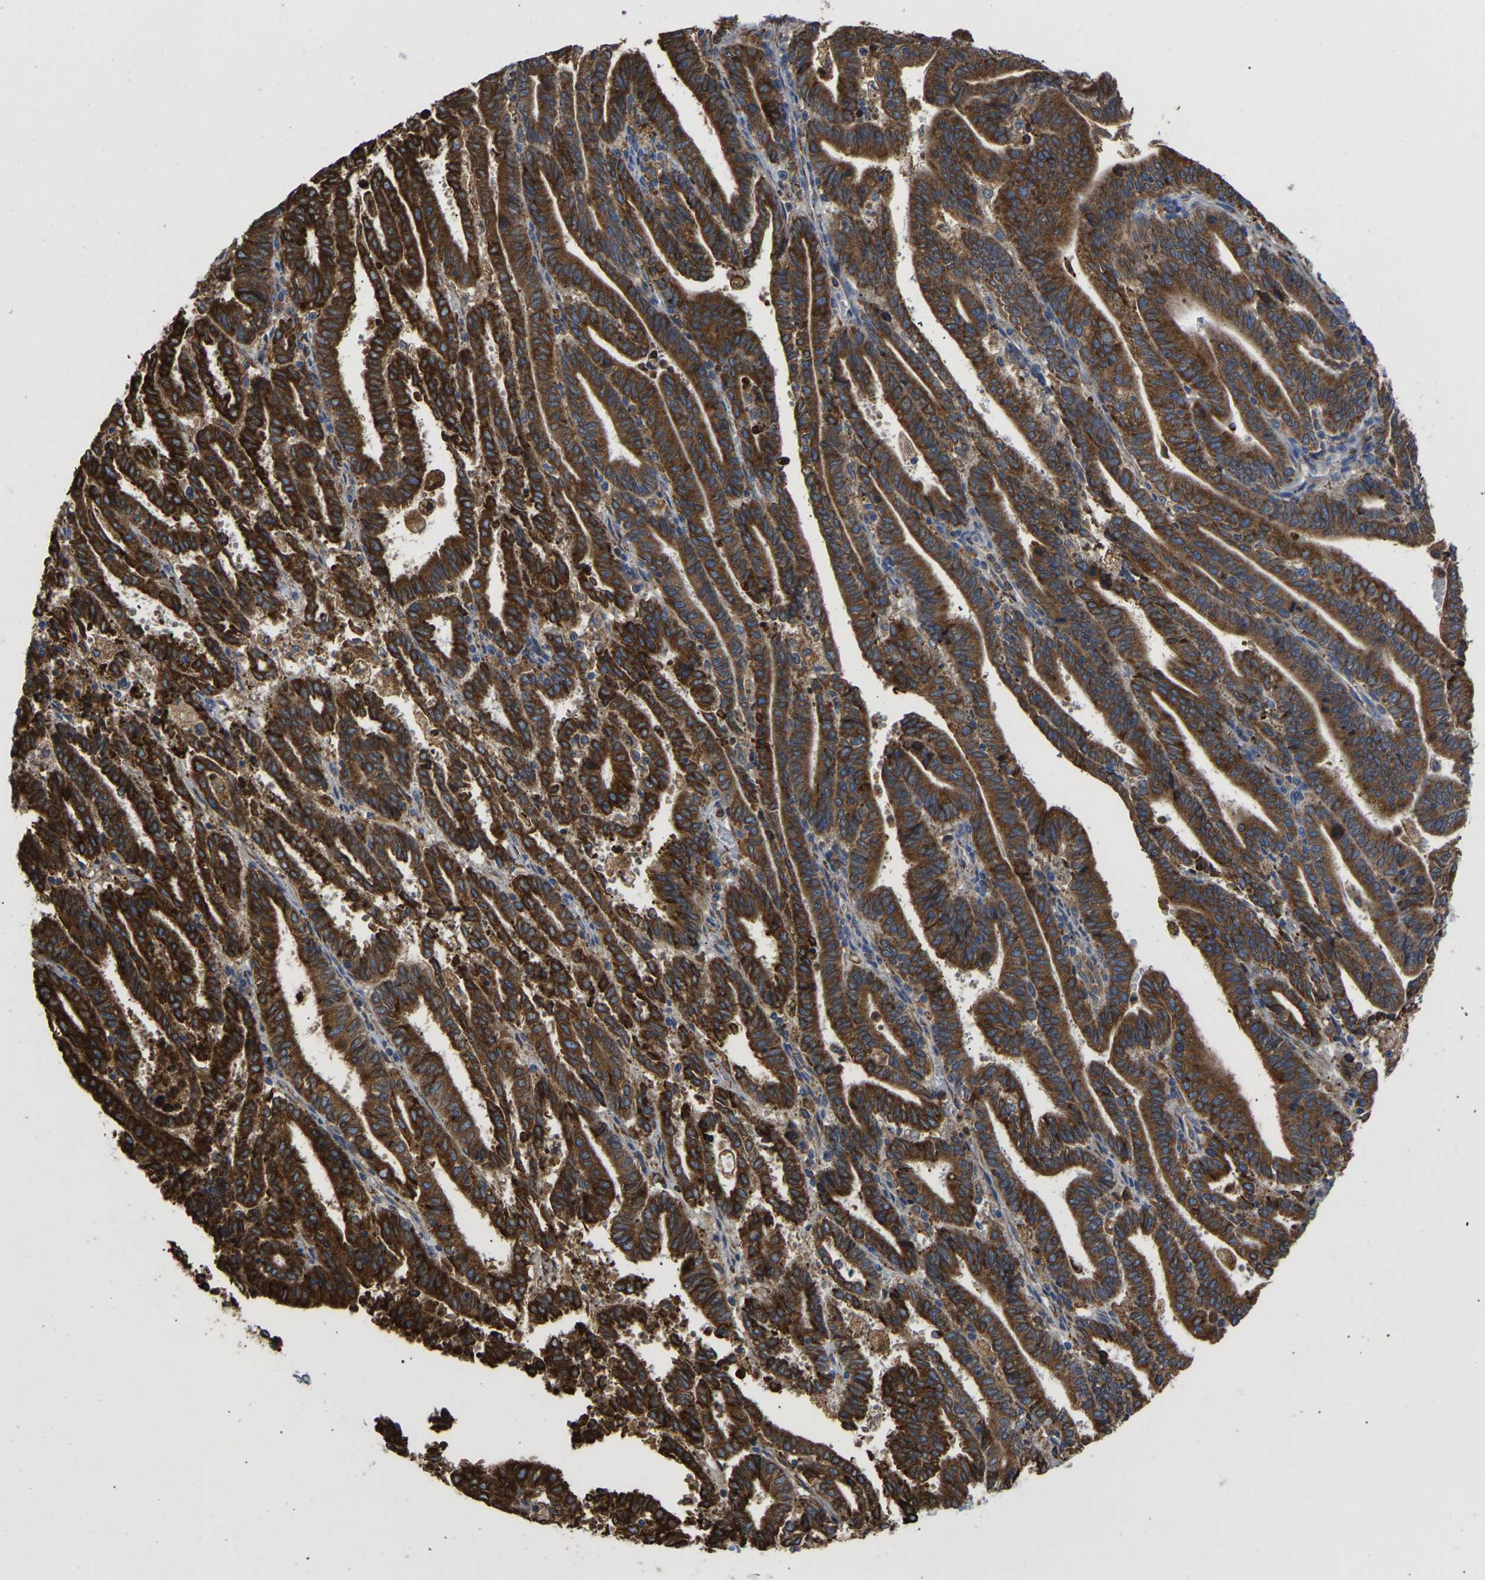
{"staining": {"intensity": "strong", "quantity": ">75%", "location": "cytoplasmic/membranous"}, "tissue": "endometrial cancer", "cell_type": "Tumor cells", "image_type": "cancer", "snomed": [{"axis": "morphology", "description": "Adenocarcinoma, NOS"}, {"axis": "topography", "description": "Uterus"}], "caption": "An immunohistochemistry (IHC) histopathology image of neoplastic tissue is shown. Protein staining in brown highlights strong cytoplasmic/membranous positivity in endometrial adenocarcinoma within tumor cells.", "gene": "P4HB", "patient": {"sex": "female", "age": 83}}